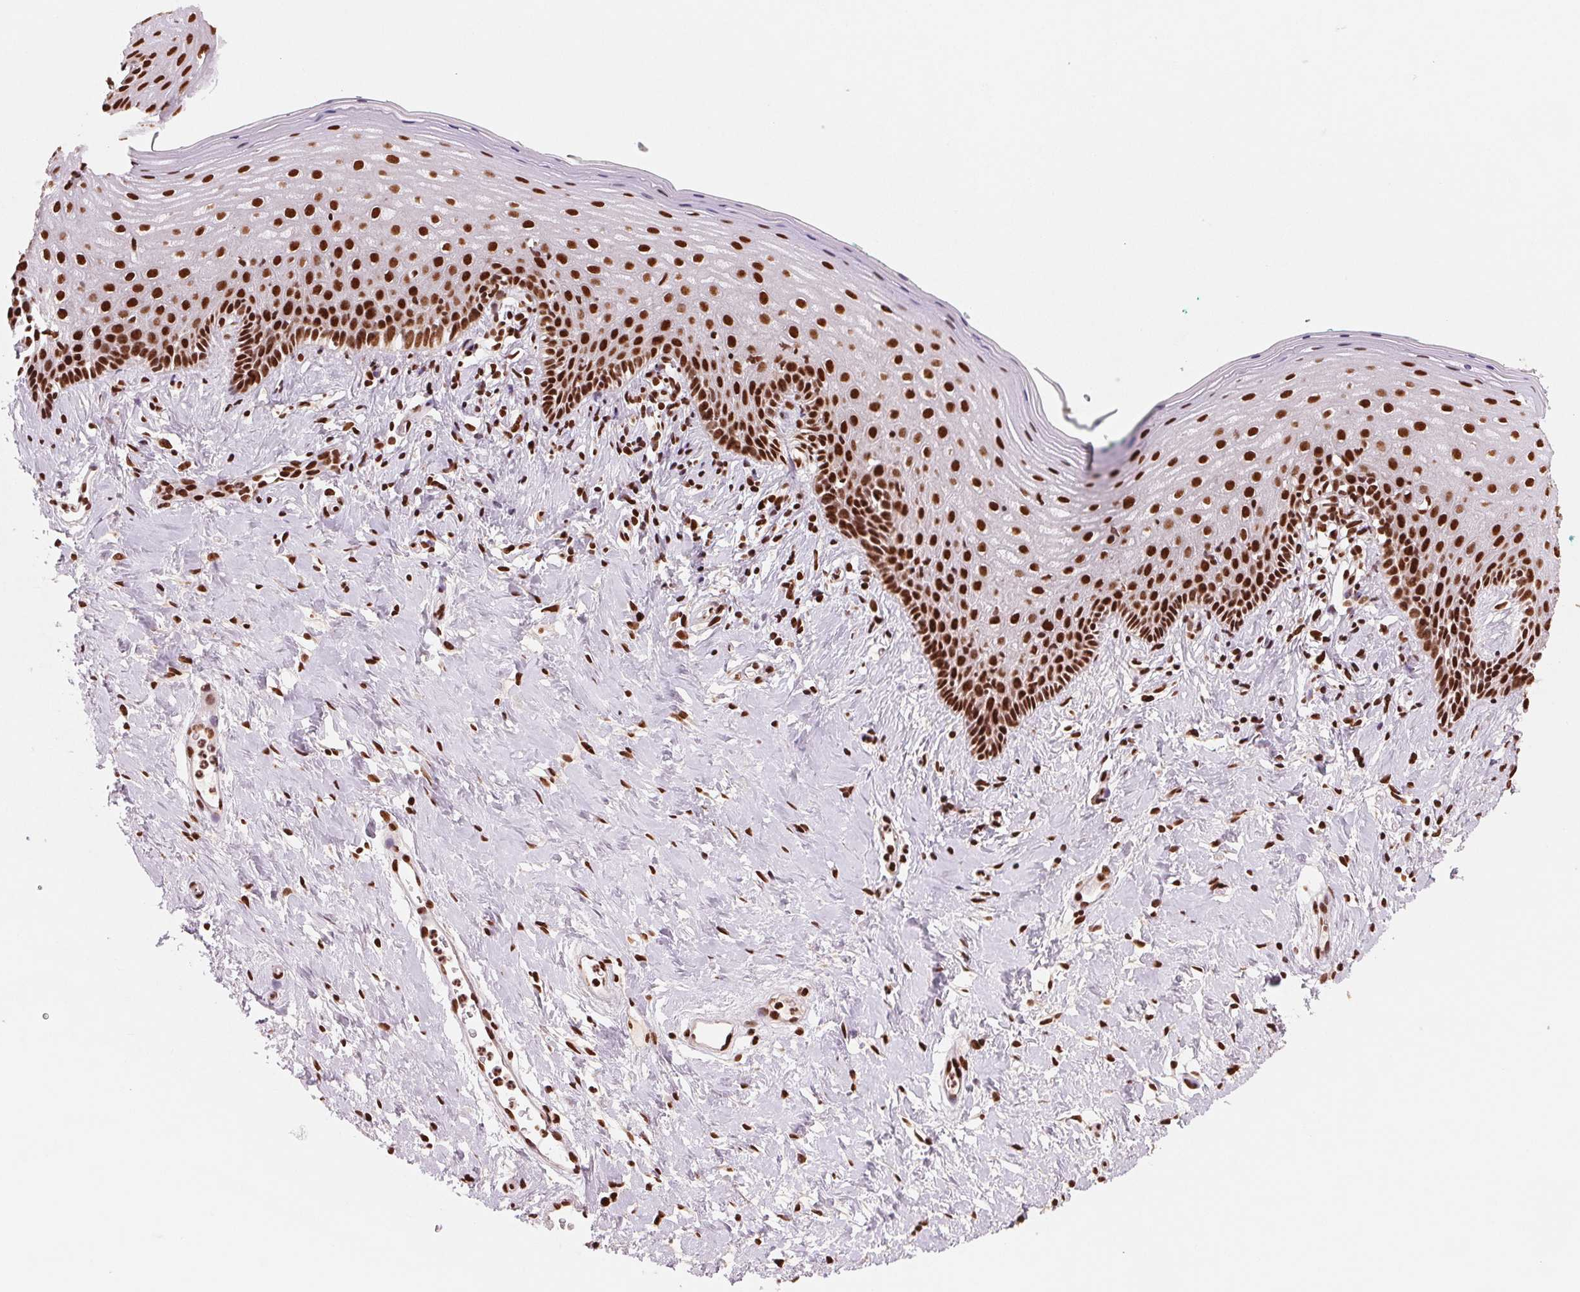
{"staining": {"intensity": "strong", "quantity": ">75%", "location": "nuclear"}, "tissue": "vagina", "cell_type": "Squamous epithelial cells", "image_type": "normal", "snomed": [{"axis": "morphology", "description": "Normal tissue, NOS"}, {"axis": "topography", "description": "Vagina"}], "caption": "This image reveals normal vagina stained with immunohistochemistry to label a protein in brown. The nuclear of squamous epithelial cells show strong positivity for the protein. Nuclei are counter-stained blue.", "gene": "TTLL9", "patient": {"sex": "female", "age": 42}}